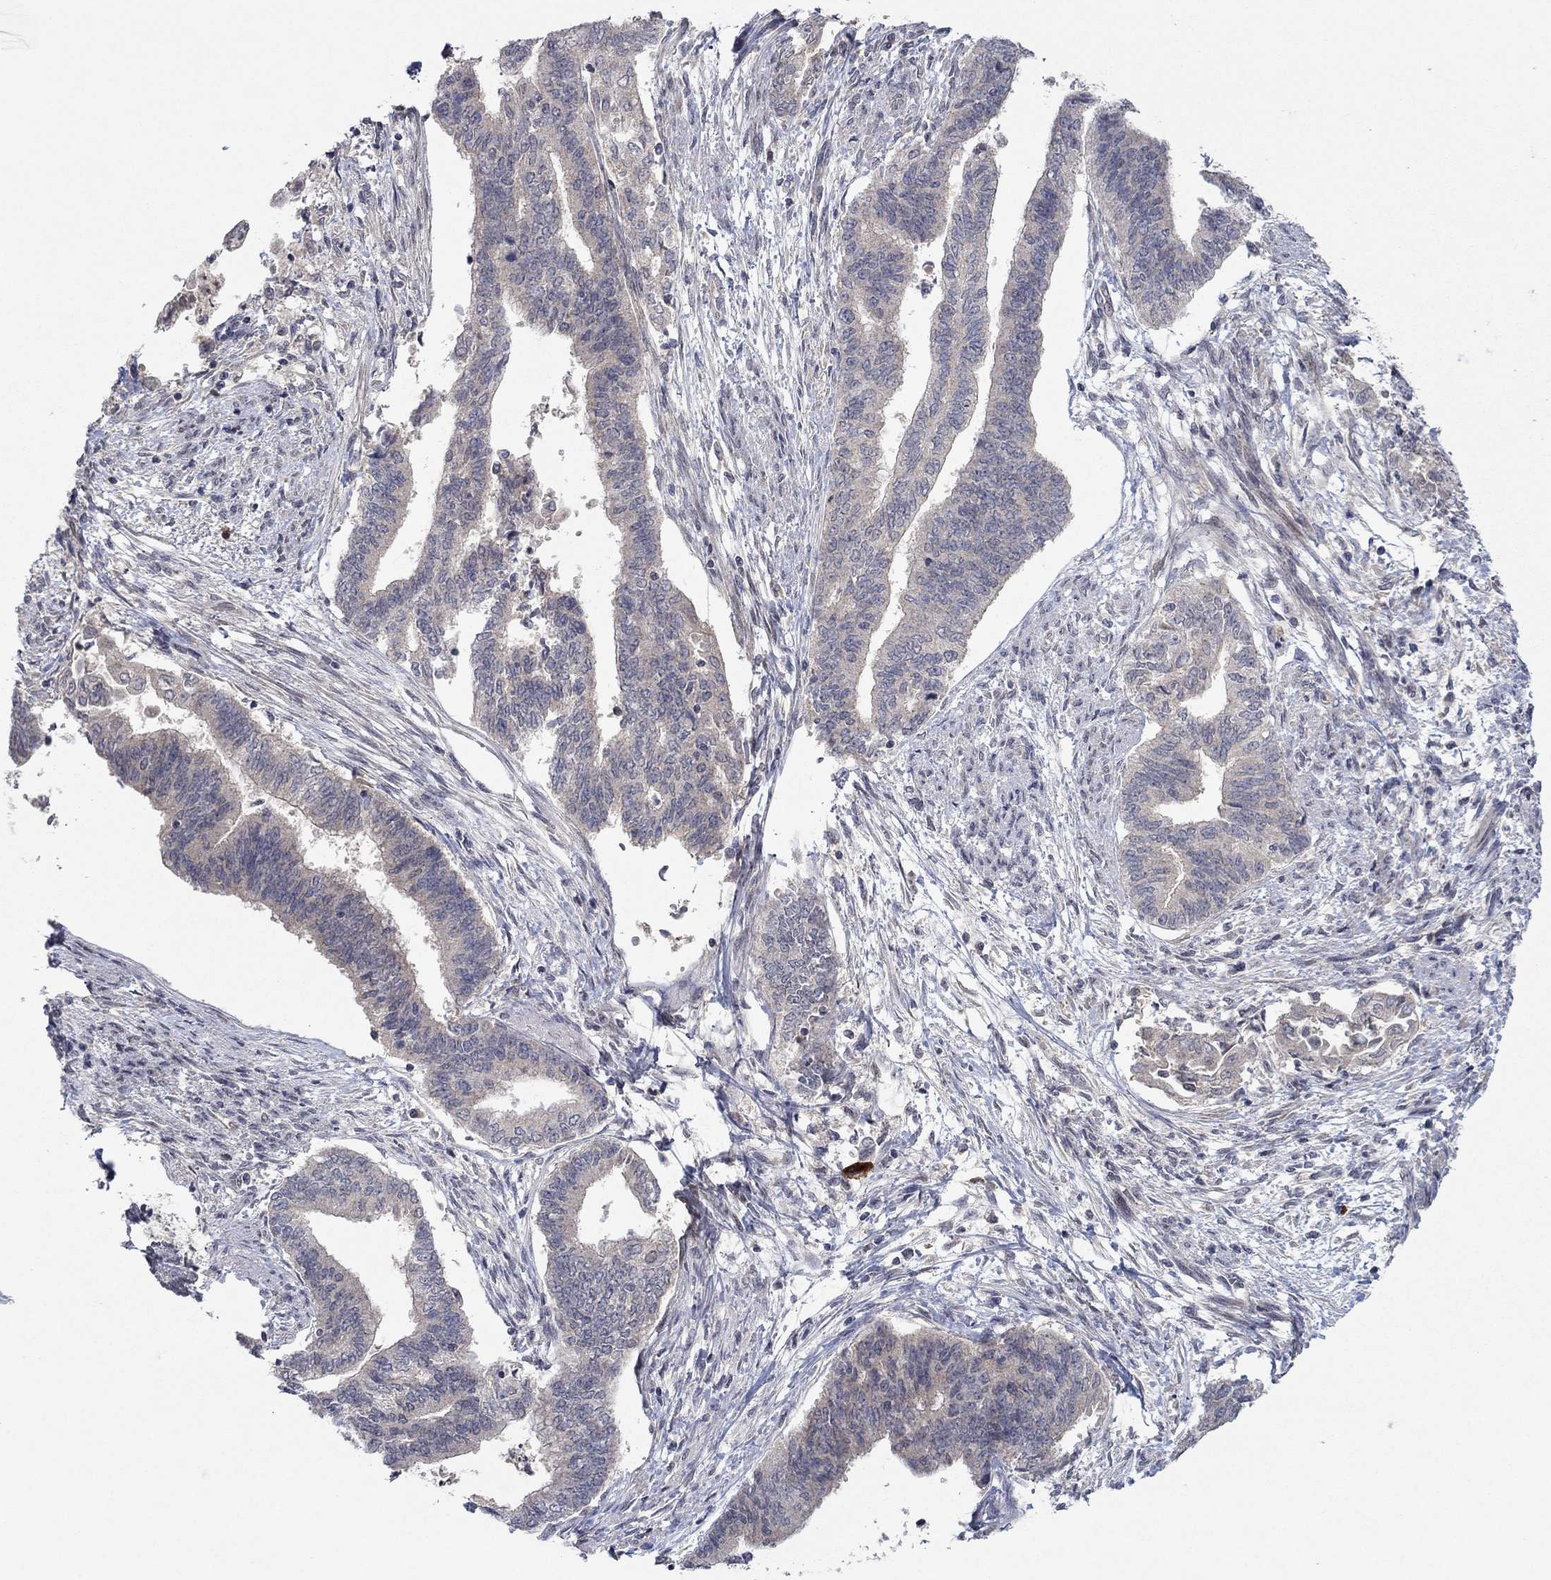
{"staining": {"intensity": "negative", "quantity": "none", "location": "none"}, "tissue": "endometrial cancer", "cell_type": "Tumor cells", "image_type": "cancer", "snomed": [{"axis": "morphology", "description": "Adenocarcinoma, NOS"}, {"axis": "topography", "description": "Endometrium"}], "caption": "Human endometrial cancer (adenocarcinoma) stained for a protein using immunohistochemistry (IHC) exhibits no staining in tumor cells.", "gene": "IL4", "patient": {"sex": "female", "age": 65}}